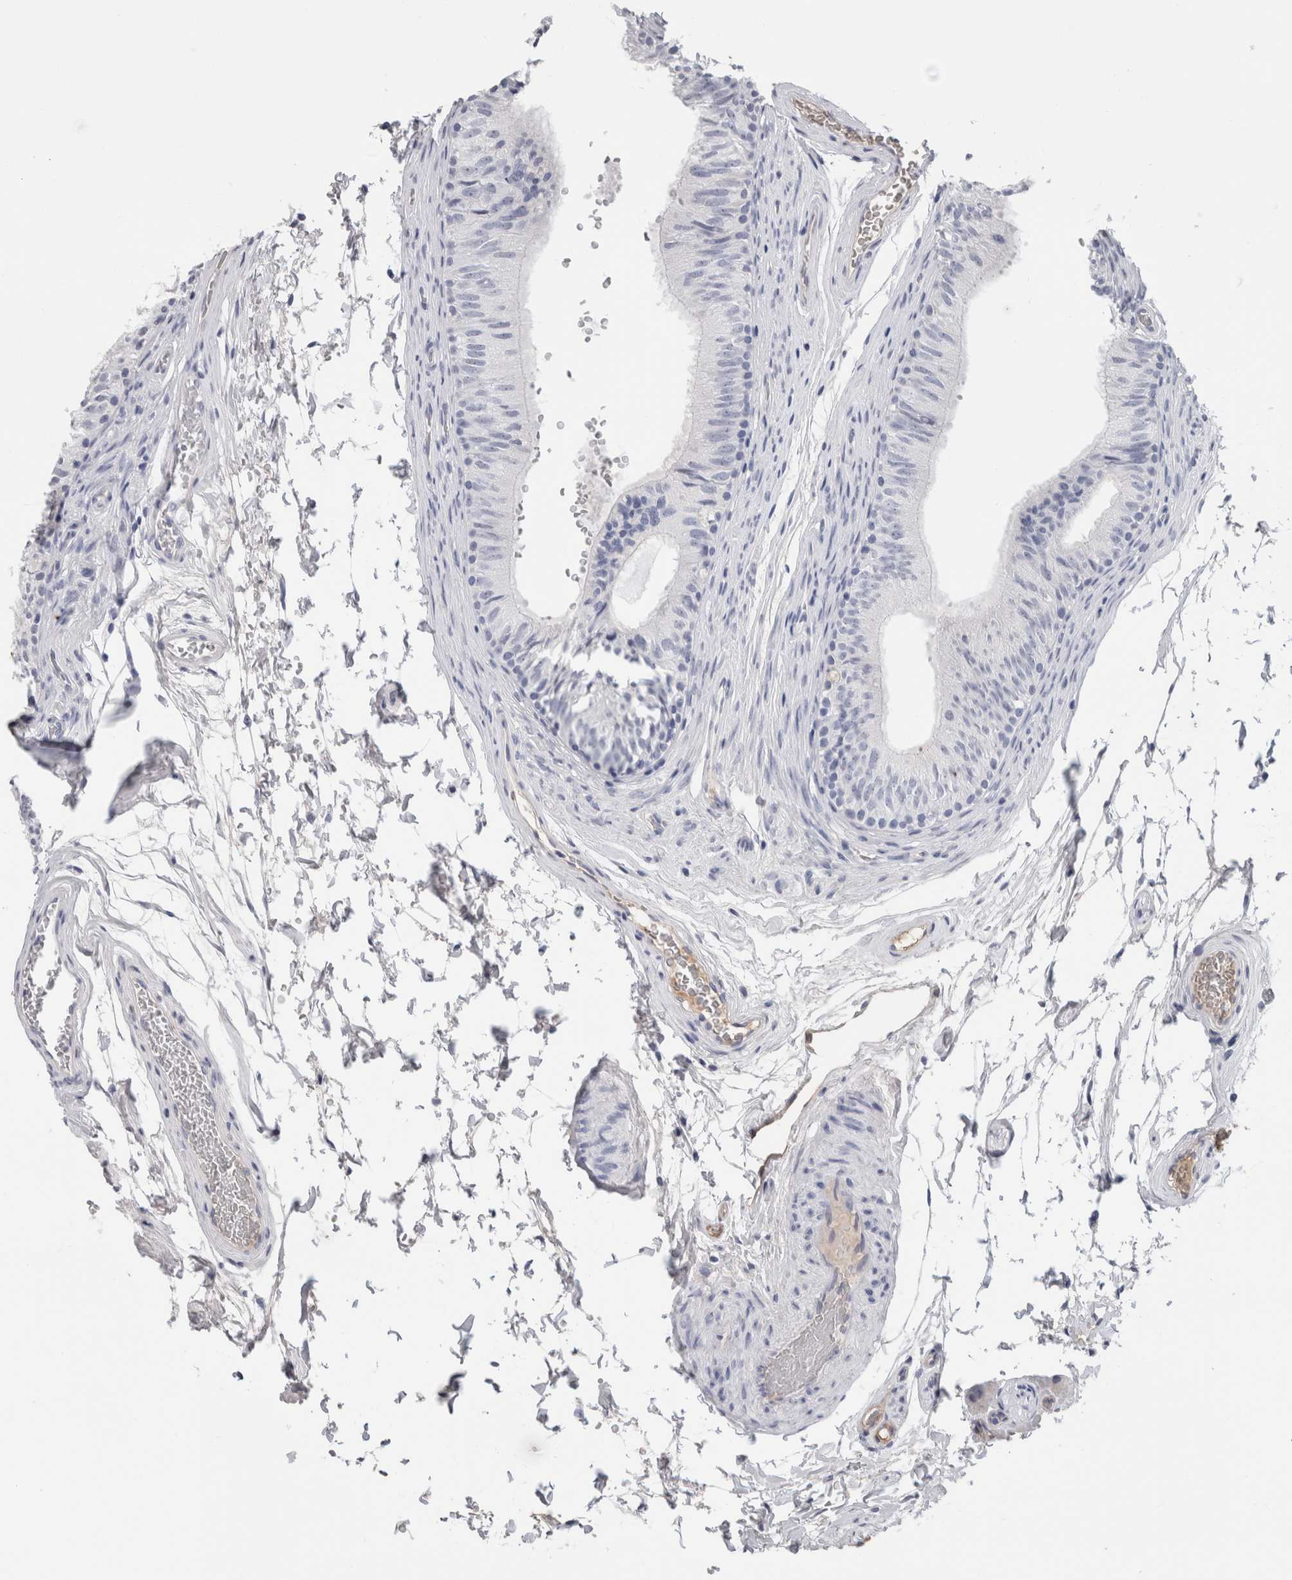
{"staining": {"intensity": "negative", "quantity": "none", "location": "none"}, "tissue": "epididymis", "cell_type": "Glandular cells", "image_type": "normal", "snomed": [{"axis": "morphology", "description": "Normal tissue, NOS"}, {"axis": "topography", "description": "Epididymis"}], "caption": "An immunohistochemistry (IHC) image of unremarkable epididymis is shown. There is no staining in glandular cells of epididymis. (DAB immunohistochemistry (IHC) visualized using brightfield microscopy, high magnification).", "gene": "FABP4", "patient": {"sex": "male", "age": 36}}